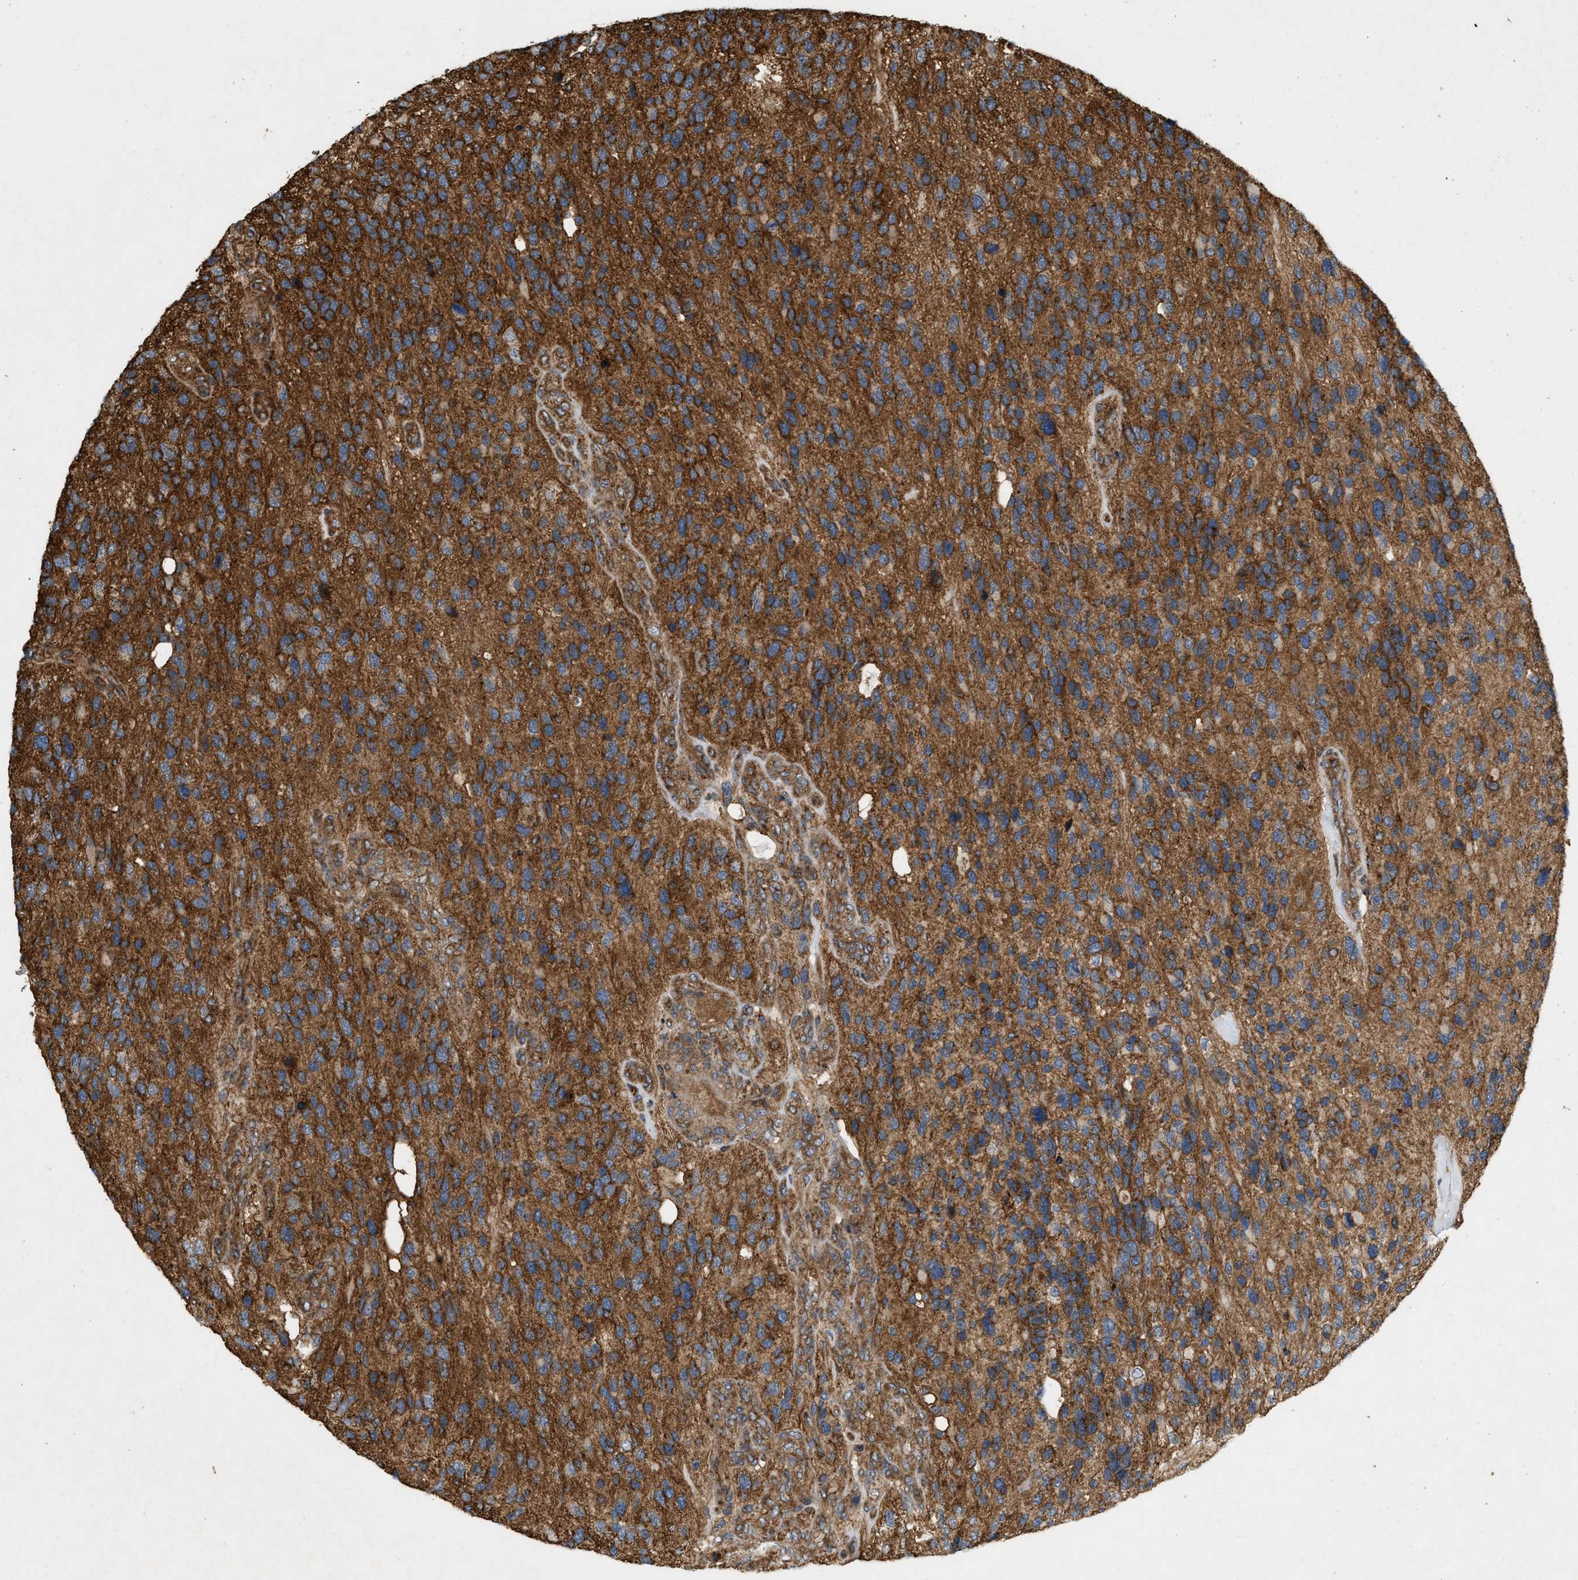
{"staining": {"intensity": "strong", "quantity": ">75%", "location": "cytoplasmic/membranous"}, "tissue": "glioma", "cell_type": "Tumor cells", "image_type": "cancer", "snomed": [{"axis": "morphology", "description": "Glioma, malignant, High grade"}, {"axis": "topography", "description": "Brain"}], "caption": "About >75% of tumor cells in human glioma exhibit strong cytoplasmic/membranous protein staining as visualized by brown immunohistochemical staining.", "gene": "GNB4", "patient": {"sex": "female", "age": 58}}